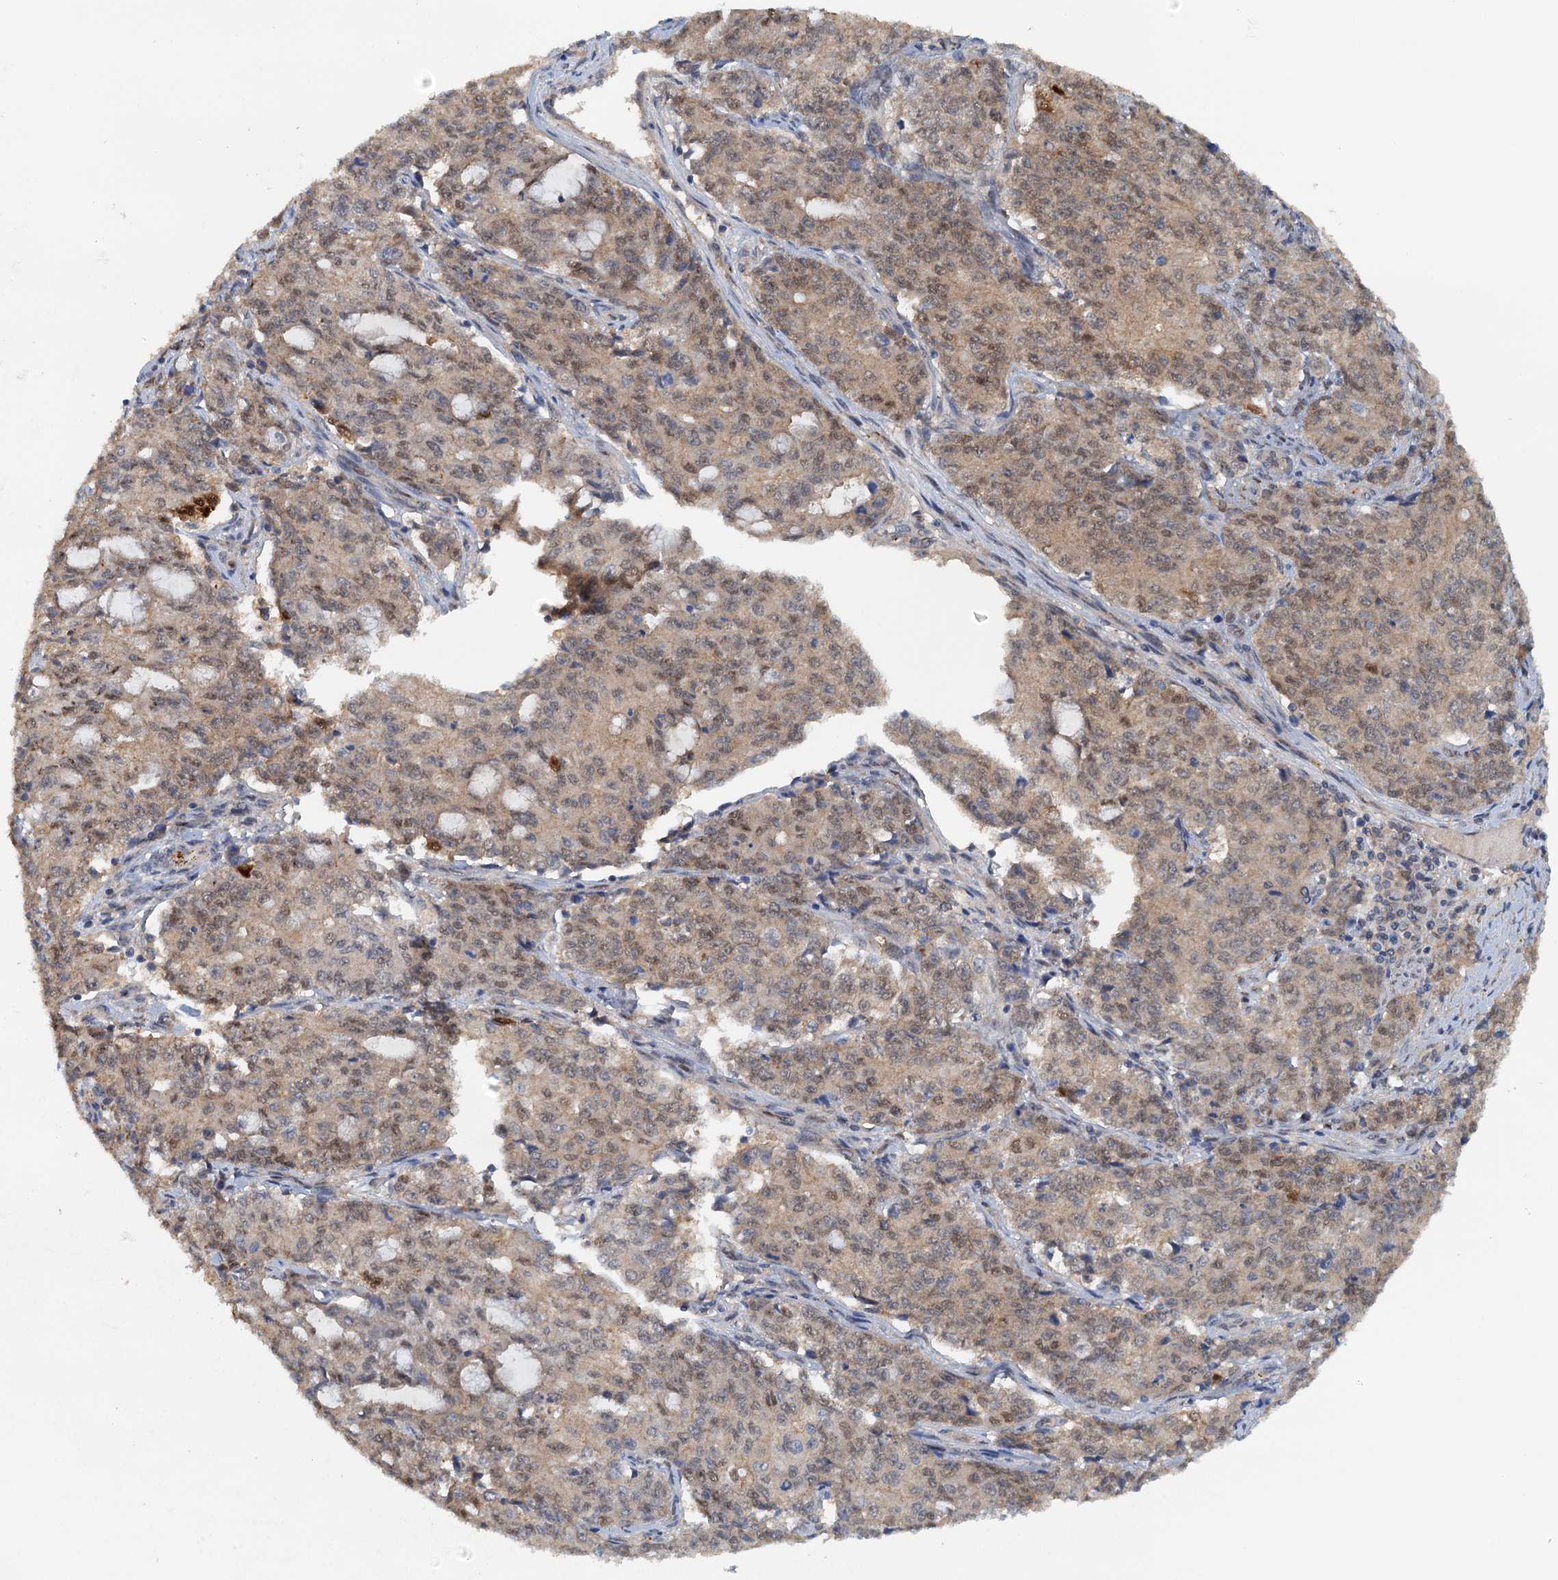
{"staining": {"intensity": "weak", "quantity": "25%-75%", "location": "cytoplasmic/membranous,nuclear"}, "tissue": "endometrial cancer", "cell_type": "Tumor cells", "image_type": "cancer", "snomed": [{"axis": "morphology", "description": "Adenocarcinoma, NOS"}, {"axis": "topography", "description": "Endometrium"}], "caption": "Human endometrial cancer (adenocarcinoma) stained with a brown dye shows weak cytoplasmic/membranous and nuclear positive expression in about 25%-75% of tumor cells.", "gene": "UBL7", "patient": {"sex": "female", "age": 50}}